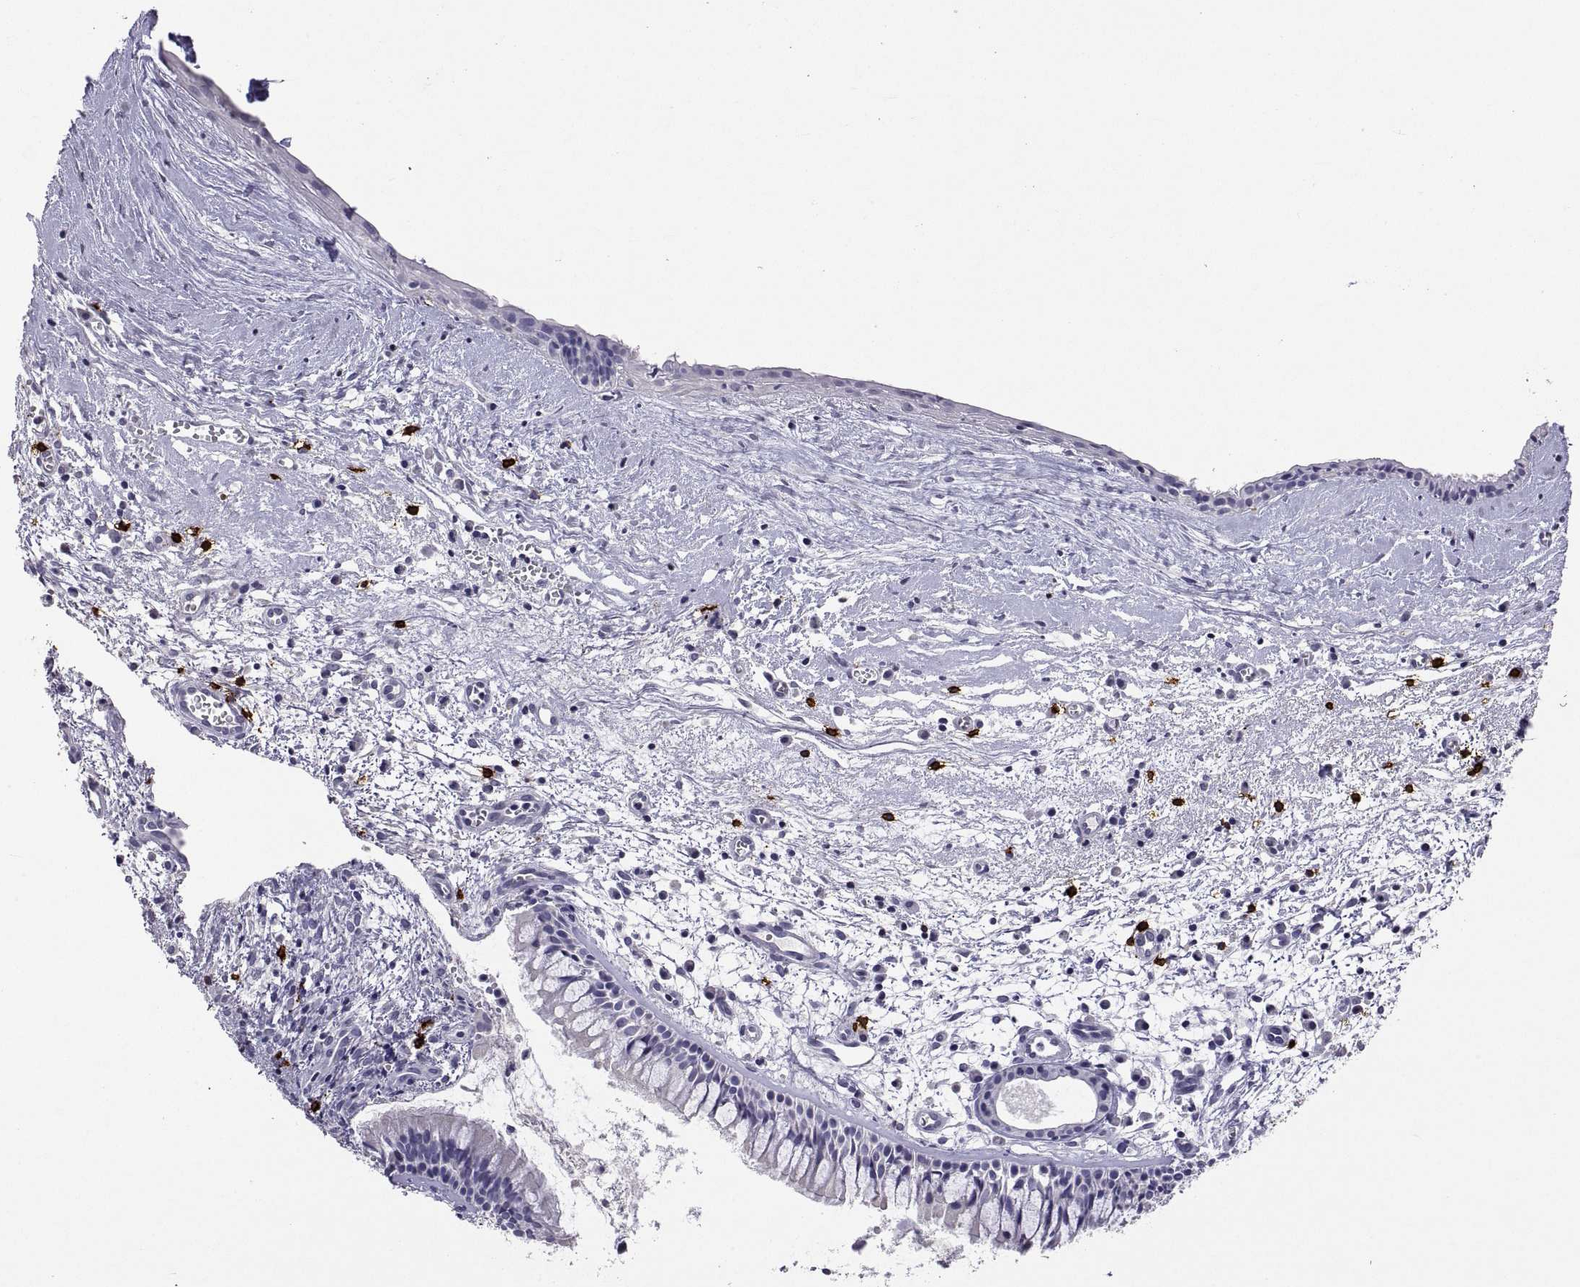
{"staining": {"intensity": "negative", "quantity": "none", "location": "none"}, "tissue": "nasopharynx", "cell_type": "Respiratory epithelial cells", "image_type": "normal", "snomed": [{"axis": "morphology", "description": "Normal tissue, NOS"}, {"axis": "topography", "description": "Nasopharynx"}], "caption": "Immunohistochemical staining of benign human nasopharynx demonstrates no significant positivity in respiratory epithelial cells. The staining is performed using DAB (3,3'-diaminobenzidine) brown chromogen with nuclei counter-stained in using hematoxylin.", "gene": "MS4A1", "patient": {"sex": "male", "age": 83}}